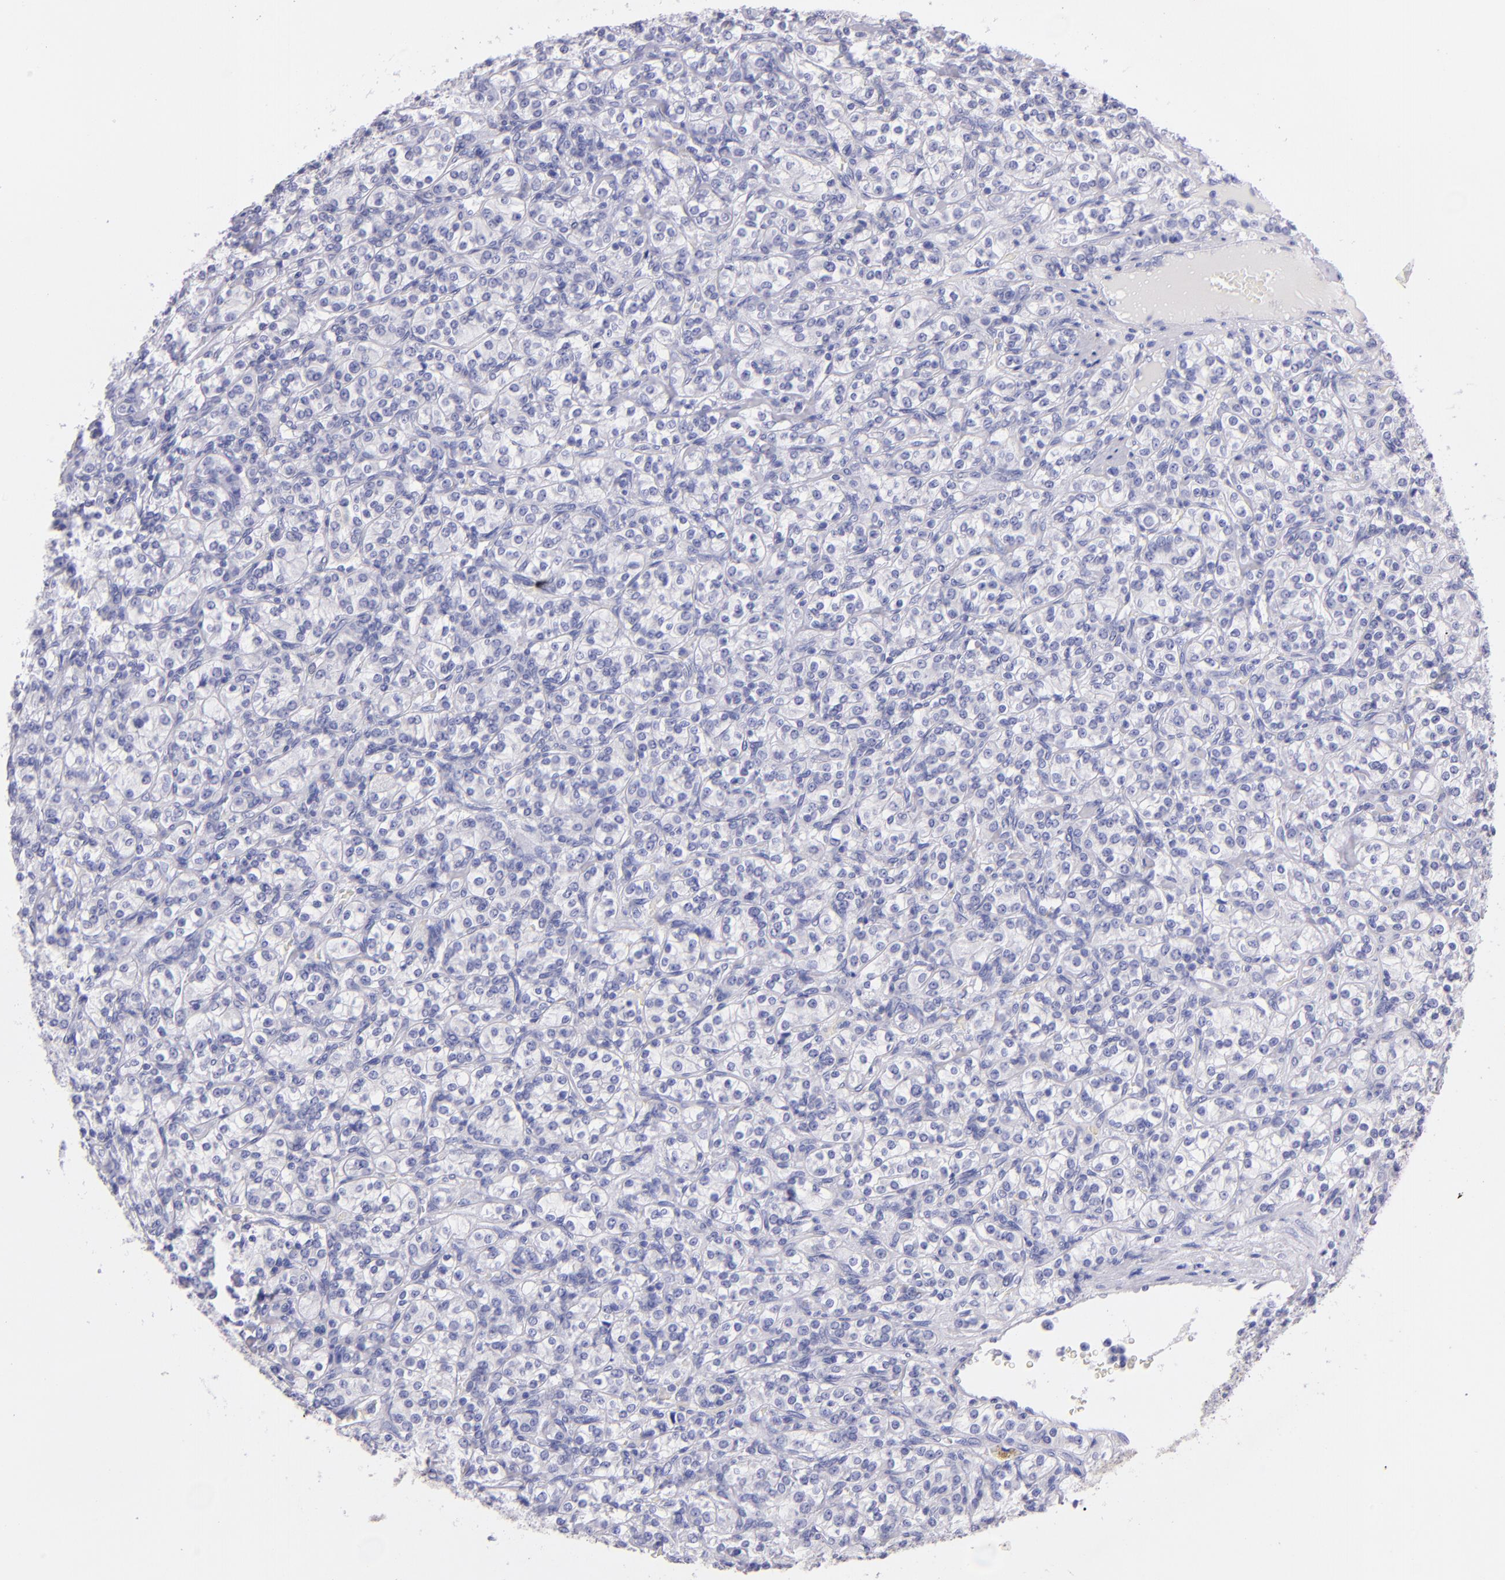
{"staining": {"intensity": "negative", "quantity": "none", "location": "none"}, "tissue": "renal cancer", "cell_type": "Tumor cells", "image_type": "cancer", "snomed": [{"axis": "morphology", "description": "Adenocarcinoma, NOS"}, {"axis": "topography", "description": "Kidney"}], "caption": "Protein analysis of renal adenocarcinoma shows no significant staining in tumor cells.", "gene": "UCHL1", "patient": {"sex": "male", "age": 77}}